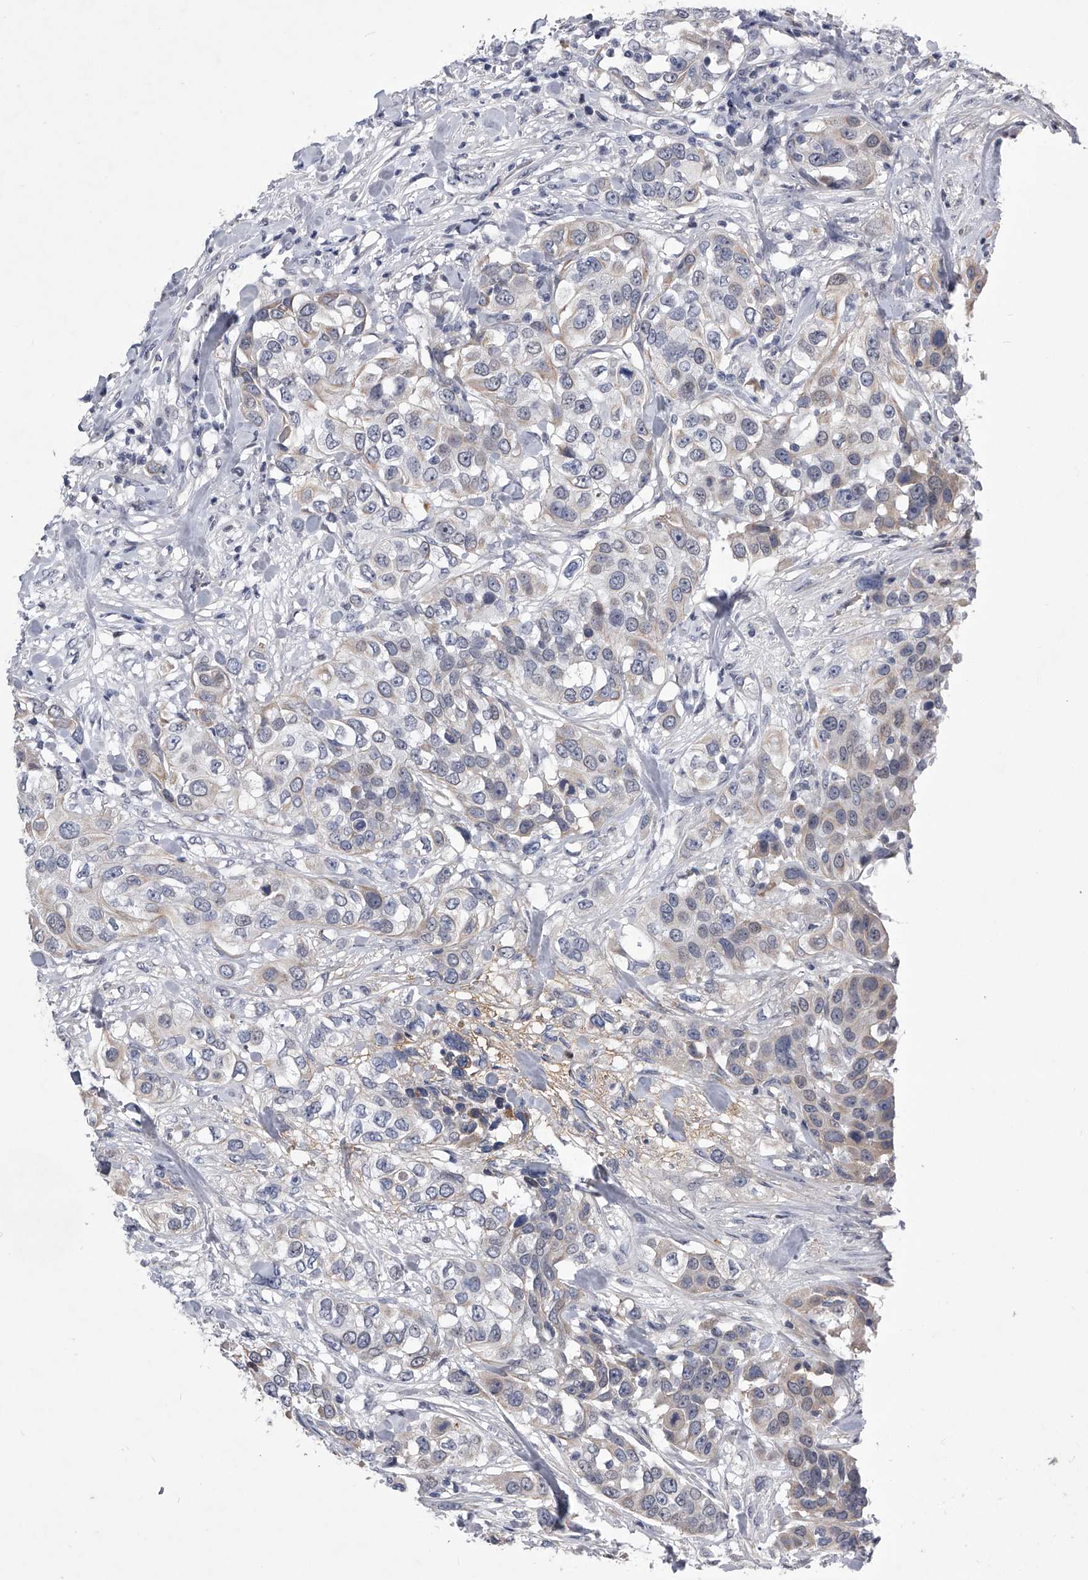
{"staining": {"intensity": "weak", "quantity": "<25%", "location": "cytoplasmic/membranous"}, "tissue": "urothelial cancer", "cell_type": "Tumor cells", "image_type": "cancer", "snomed": [{"axis": "morphology", "description": "Urothelial carcinoma, High grade"}, {"axis": "topography", "description": "Urinary bladder"}], "caption": "Urothelial cancer was stained to show a protein in brown. There is no significant staining in tumor cells.", "gene": "ZNF76", "patient": {"sex": "female", "age": 80}}